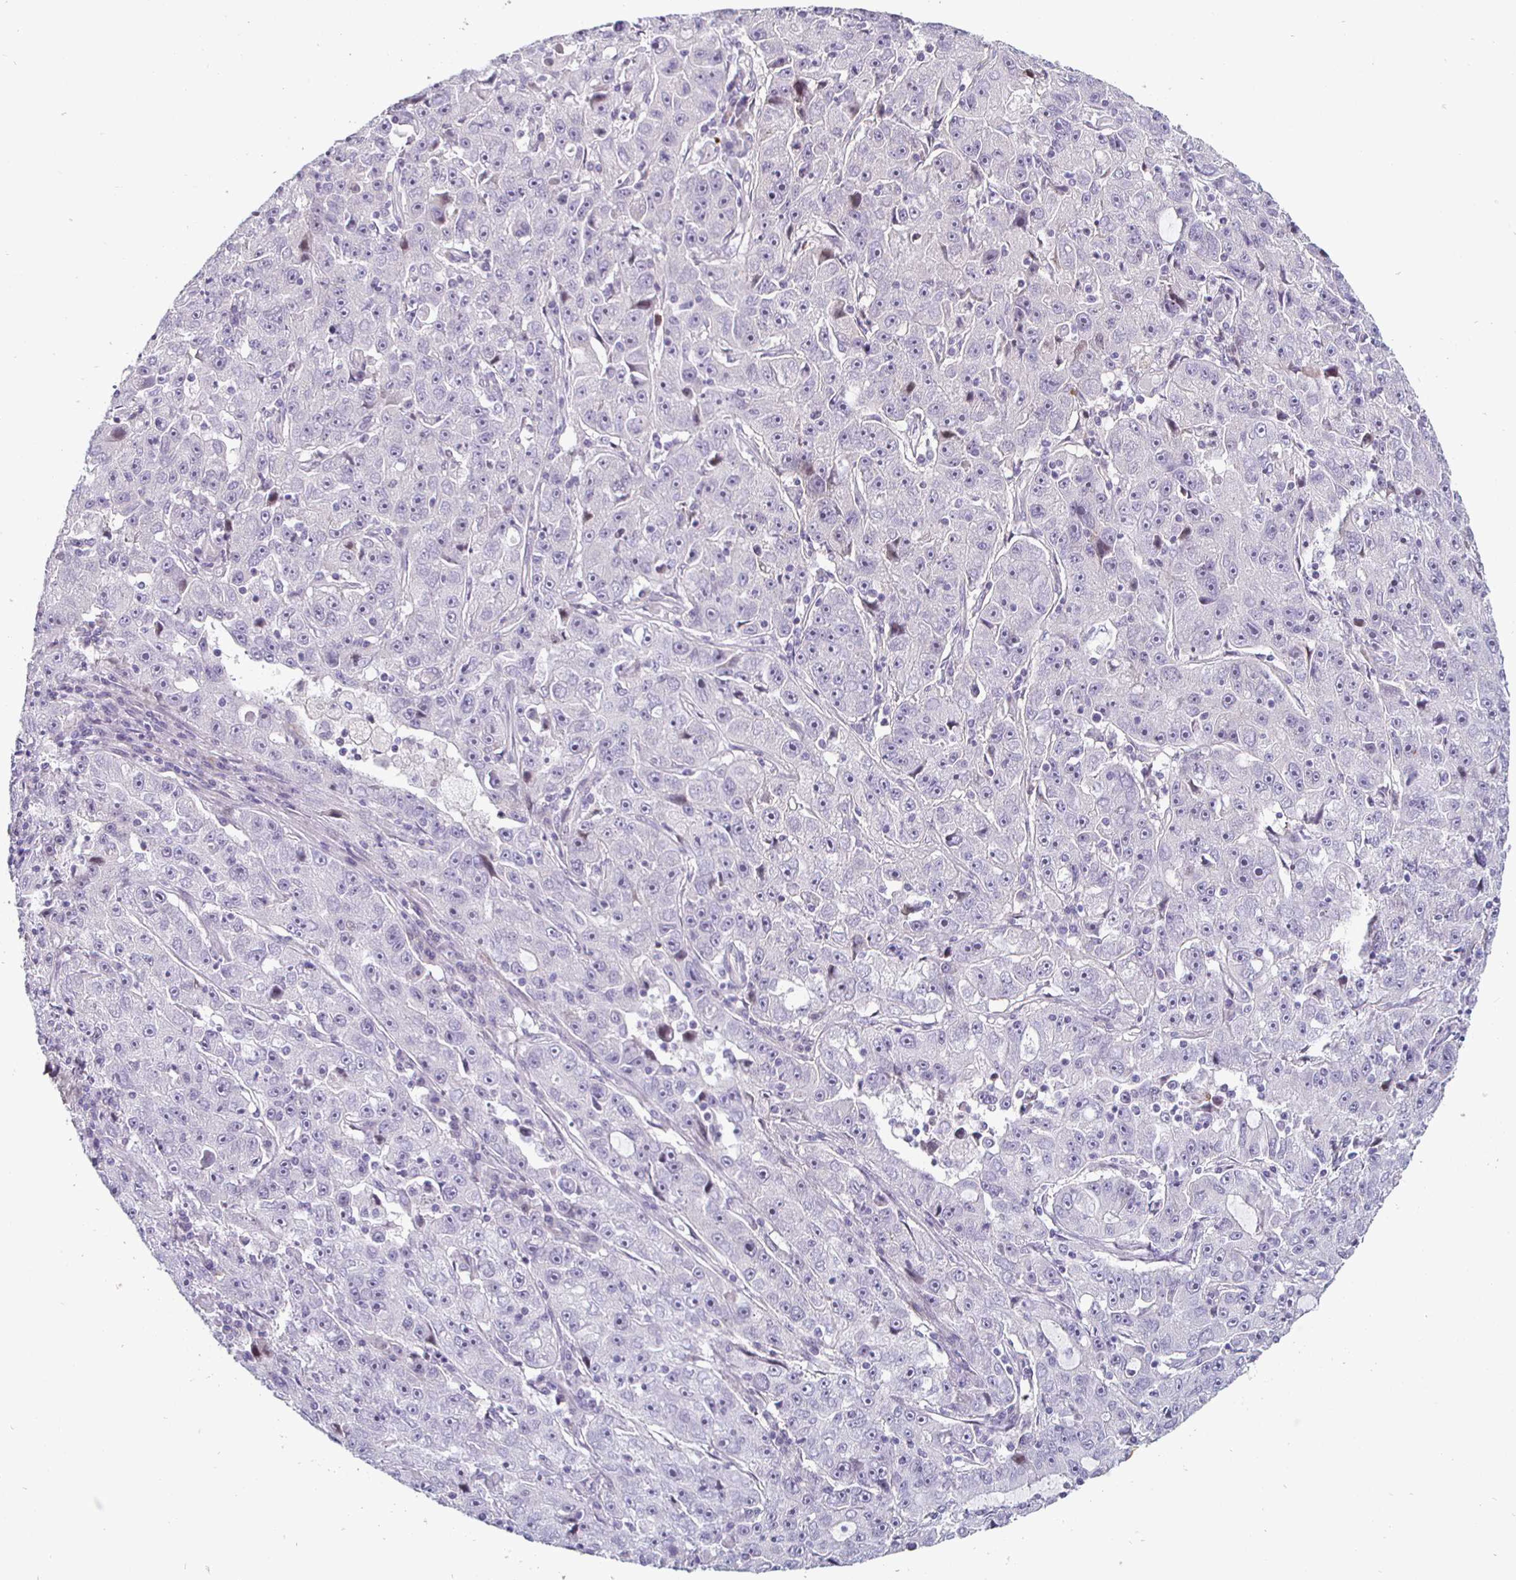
{"staining": {"intensity": "negative", "quantity": "none", "location": "none"}, "tissue": "lung cancer", "cell_type": "Tumor cells", "image_type": "cancer", "snomed": [{"axis": "morphology", "description": "Normal morphology"}, {"axis": "morphology", "description": "Adenocarcinoma, NOS"}, {"axis": "topography", "description": "Lymph node"}, {"axis": "topography", "description": "Lung"}], "caption": "High power microscopy image of an IHC micrograph of adenocarcinoma (lung), revealing no significant expression in tumor cells. (DAB (3,3'-diaminobenzidine) immunohistochemistry, high magnification).", "gene": "DMRTB1", "patient": {"sex": "female", "age": 57}}